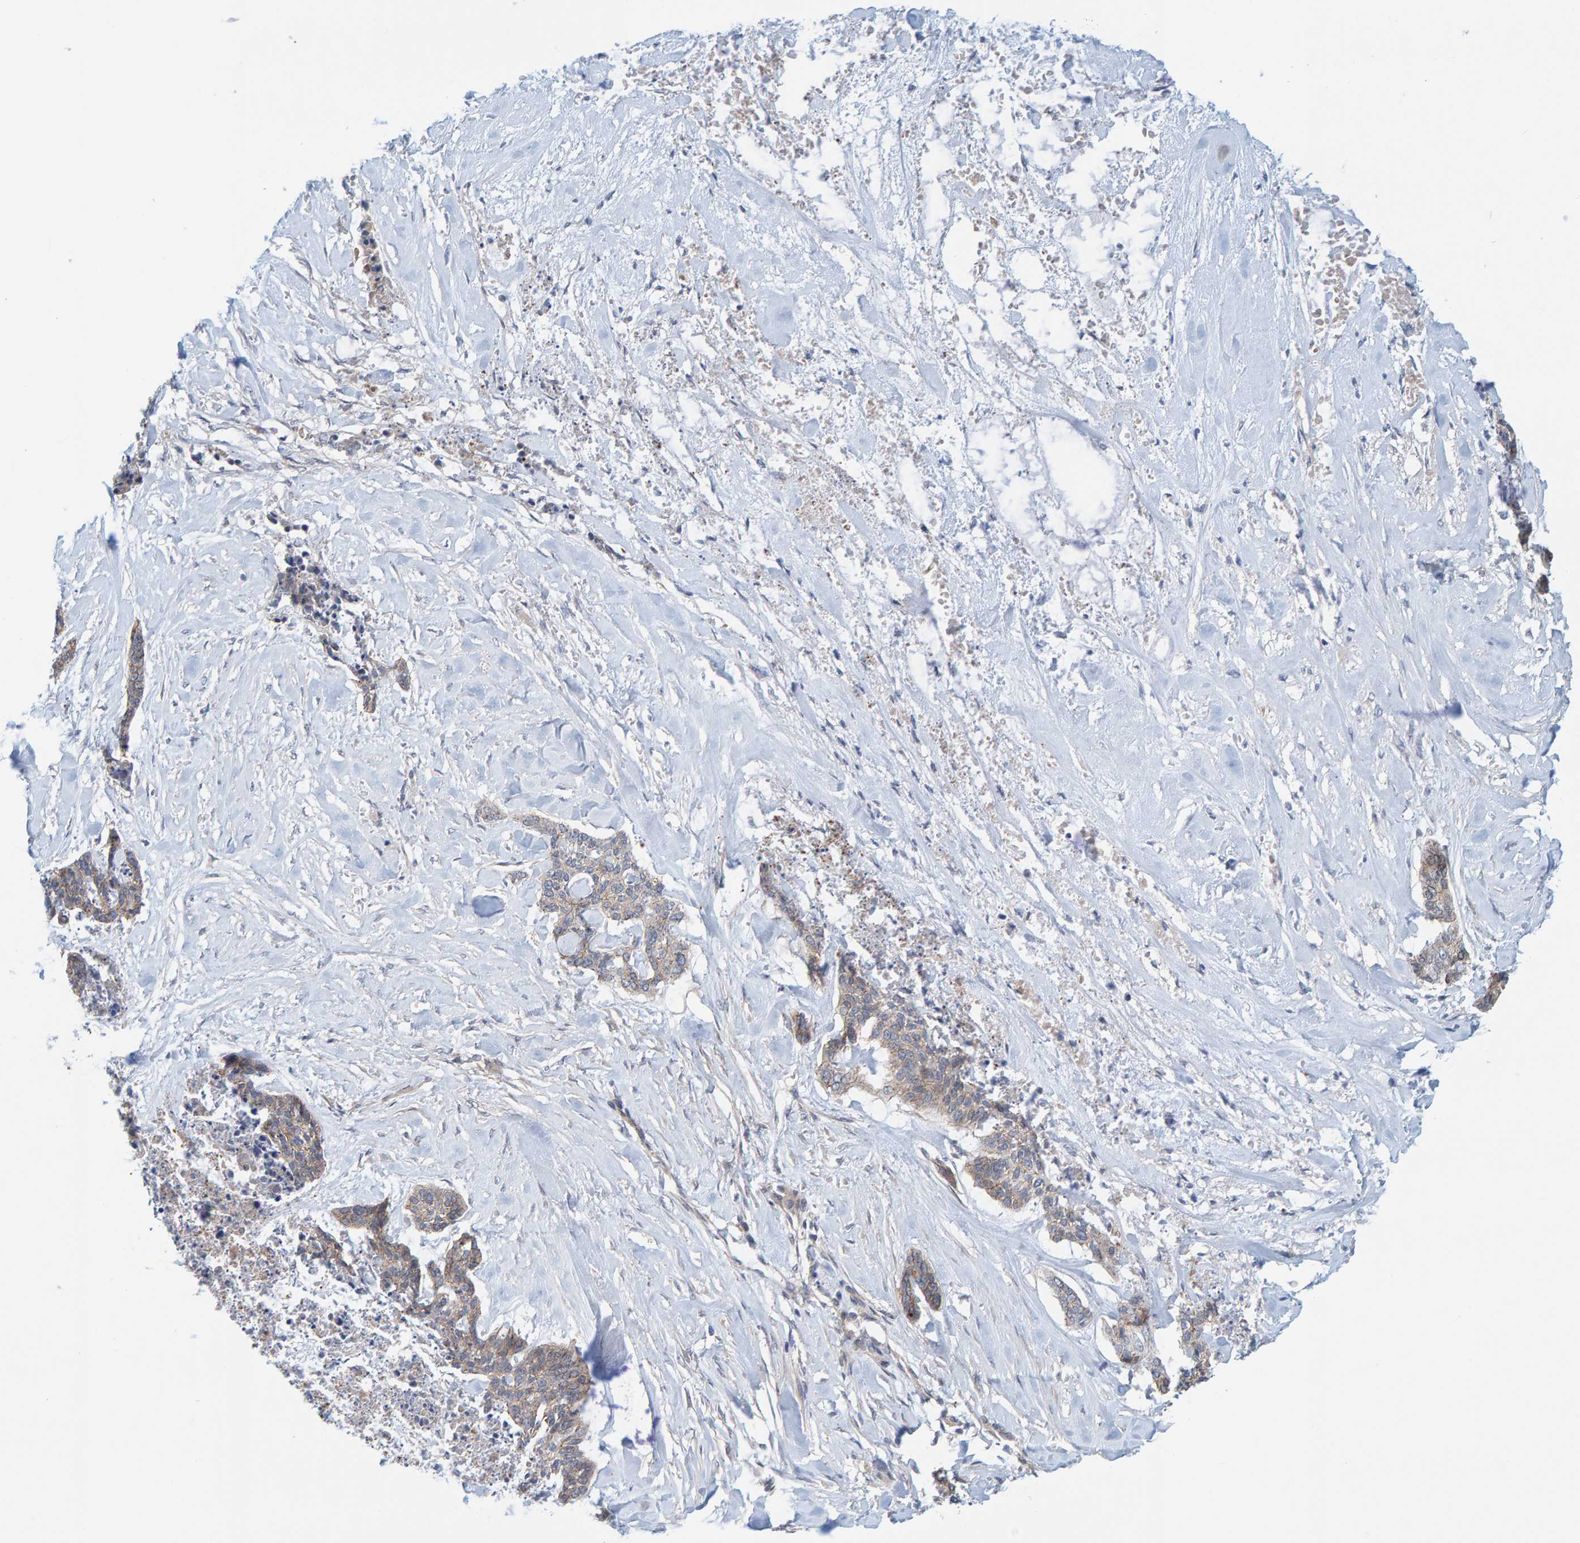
{"staining": {"intensity": "weak", "quantity": "25%-75%", "location": "cytoplasmic/membranous"}, "tissue": "skin cancer", "cell_type": "Tumor cells", "image_type": "cancer", "snomed": [{"axis": "morphology", "description": "Basal cell carcinoma"}, {"axis": "topography", "description": "Skin"}], "caption": "An immunohistochemistry histopathology image of neoplastic tissue is shown. Protein staining in brown highlights weak cytoplasmic/membranous positivity in skin cancer within tumor cells.", "gene": "KRBA2", "patient": {"sex": "female", "age": 64}}